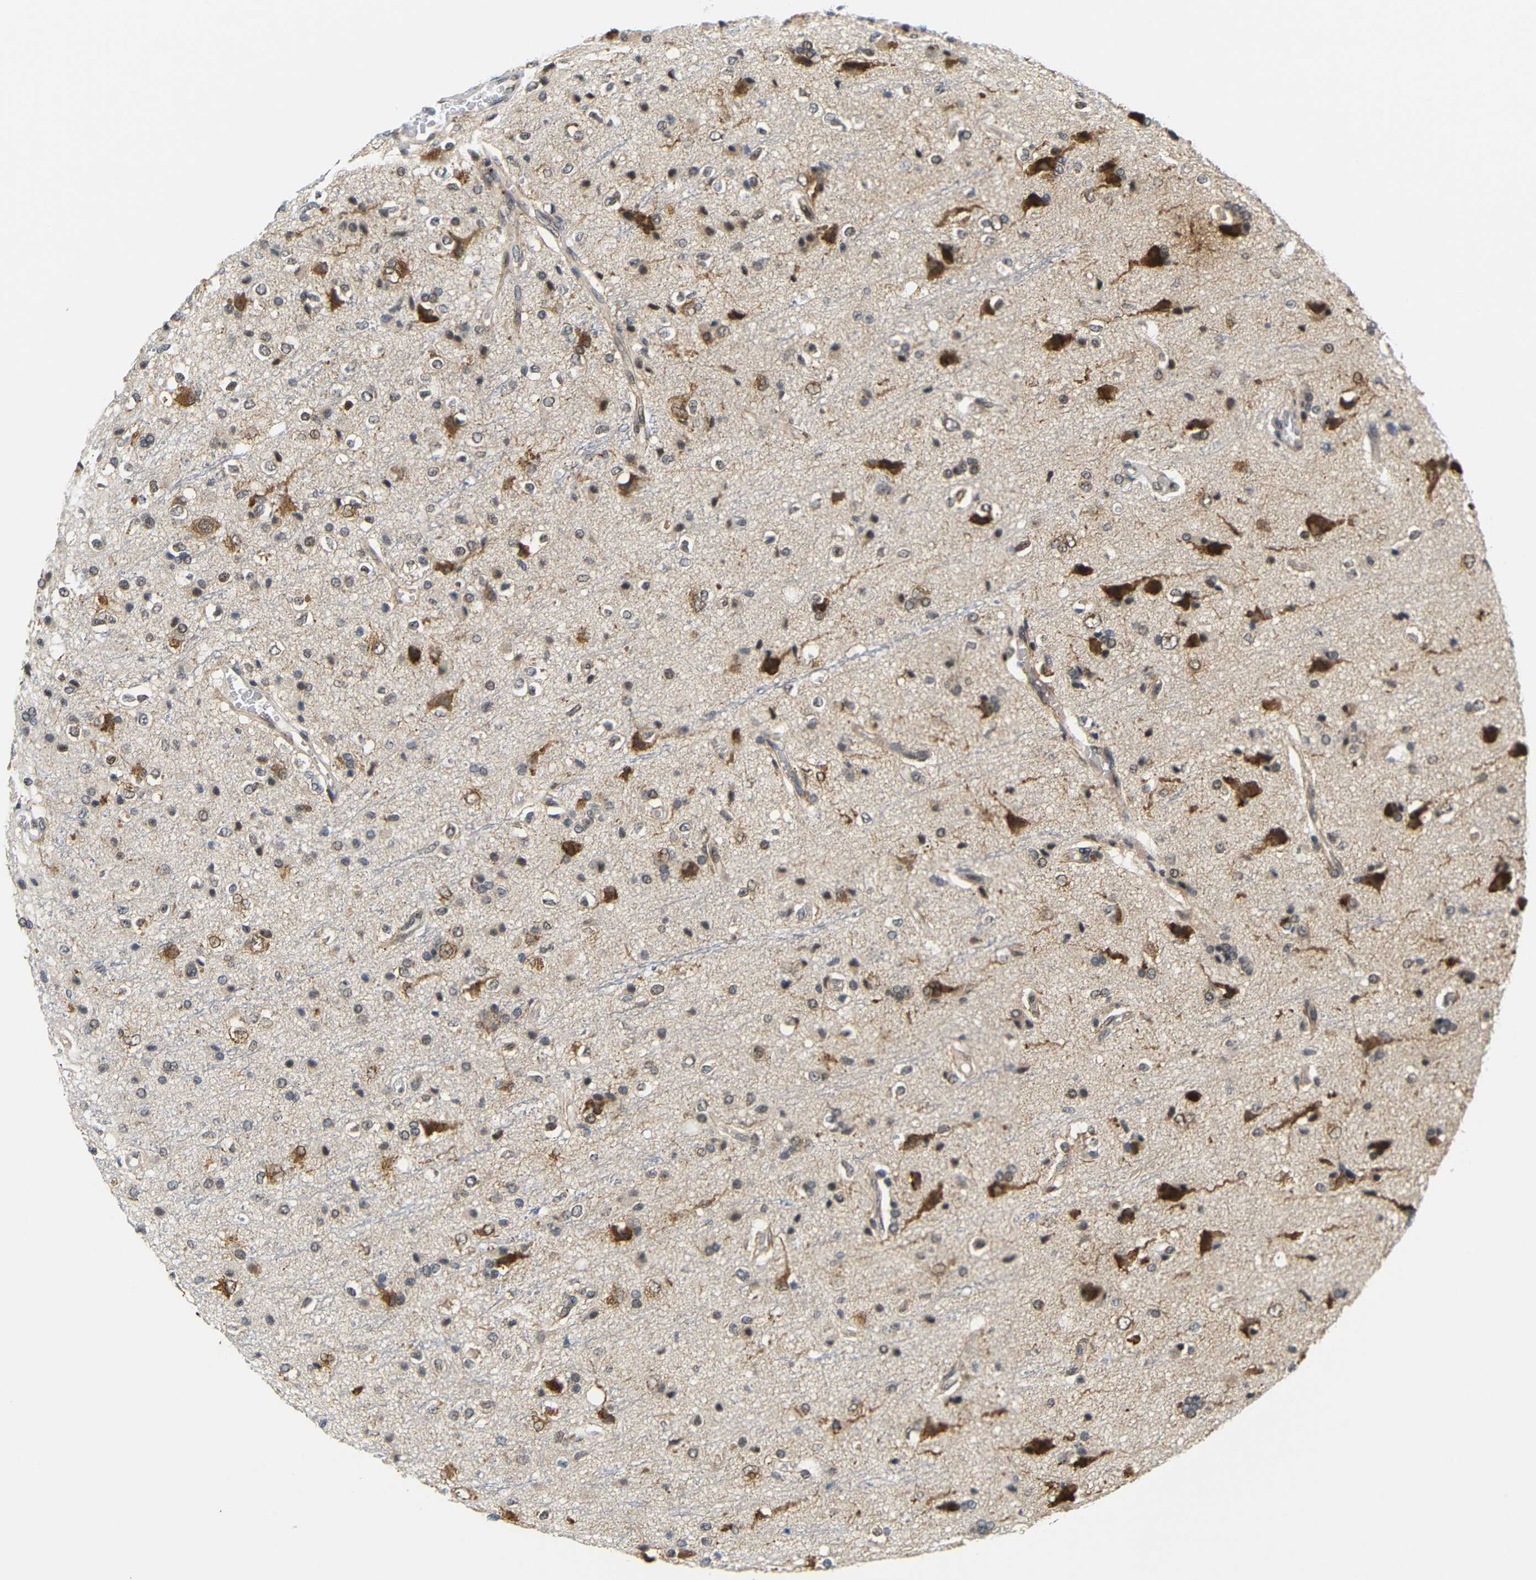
{"staining": {"intensity": "strong", "quantity": ">75%", "location": "cytoplasmic/membranous,nuclear"}, "tissue": "glioma", "cell_type": "Tumor cells", "image_type": "cancer", "snomed": [{"axis": "morphology", "description": "Glioma, malignant, High grade"}, {"axis": "topography", "description": "Brain"}], "caption": "IHC photomicrograph of neoplastic tissue: malignant glioma (high-grade) stained using immunohistochemistry (IHC) shows high levels of strong protein expression localized specifically in the cytoplasmic/membranous and nuclear of tumor cells, appearing as a cytoplasmic/membranous and nuclear brown color.", "gene": "GJA5", "patient": {"sex": "male", "age": 47}}